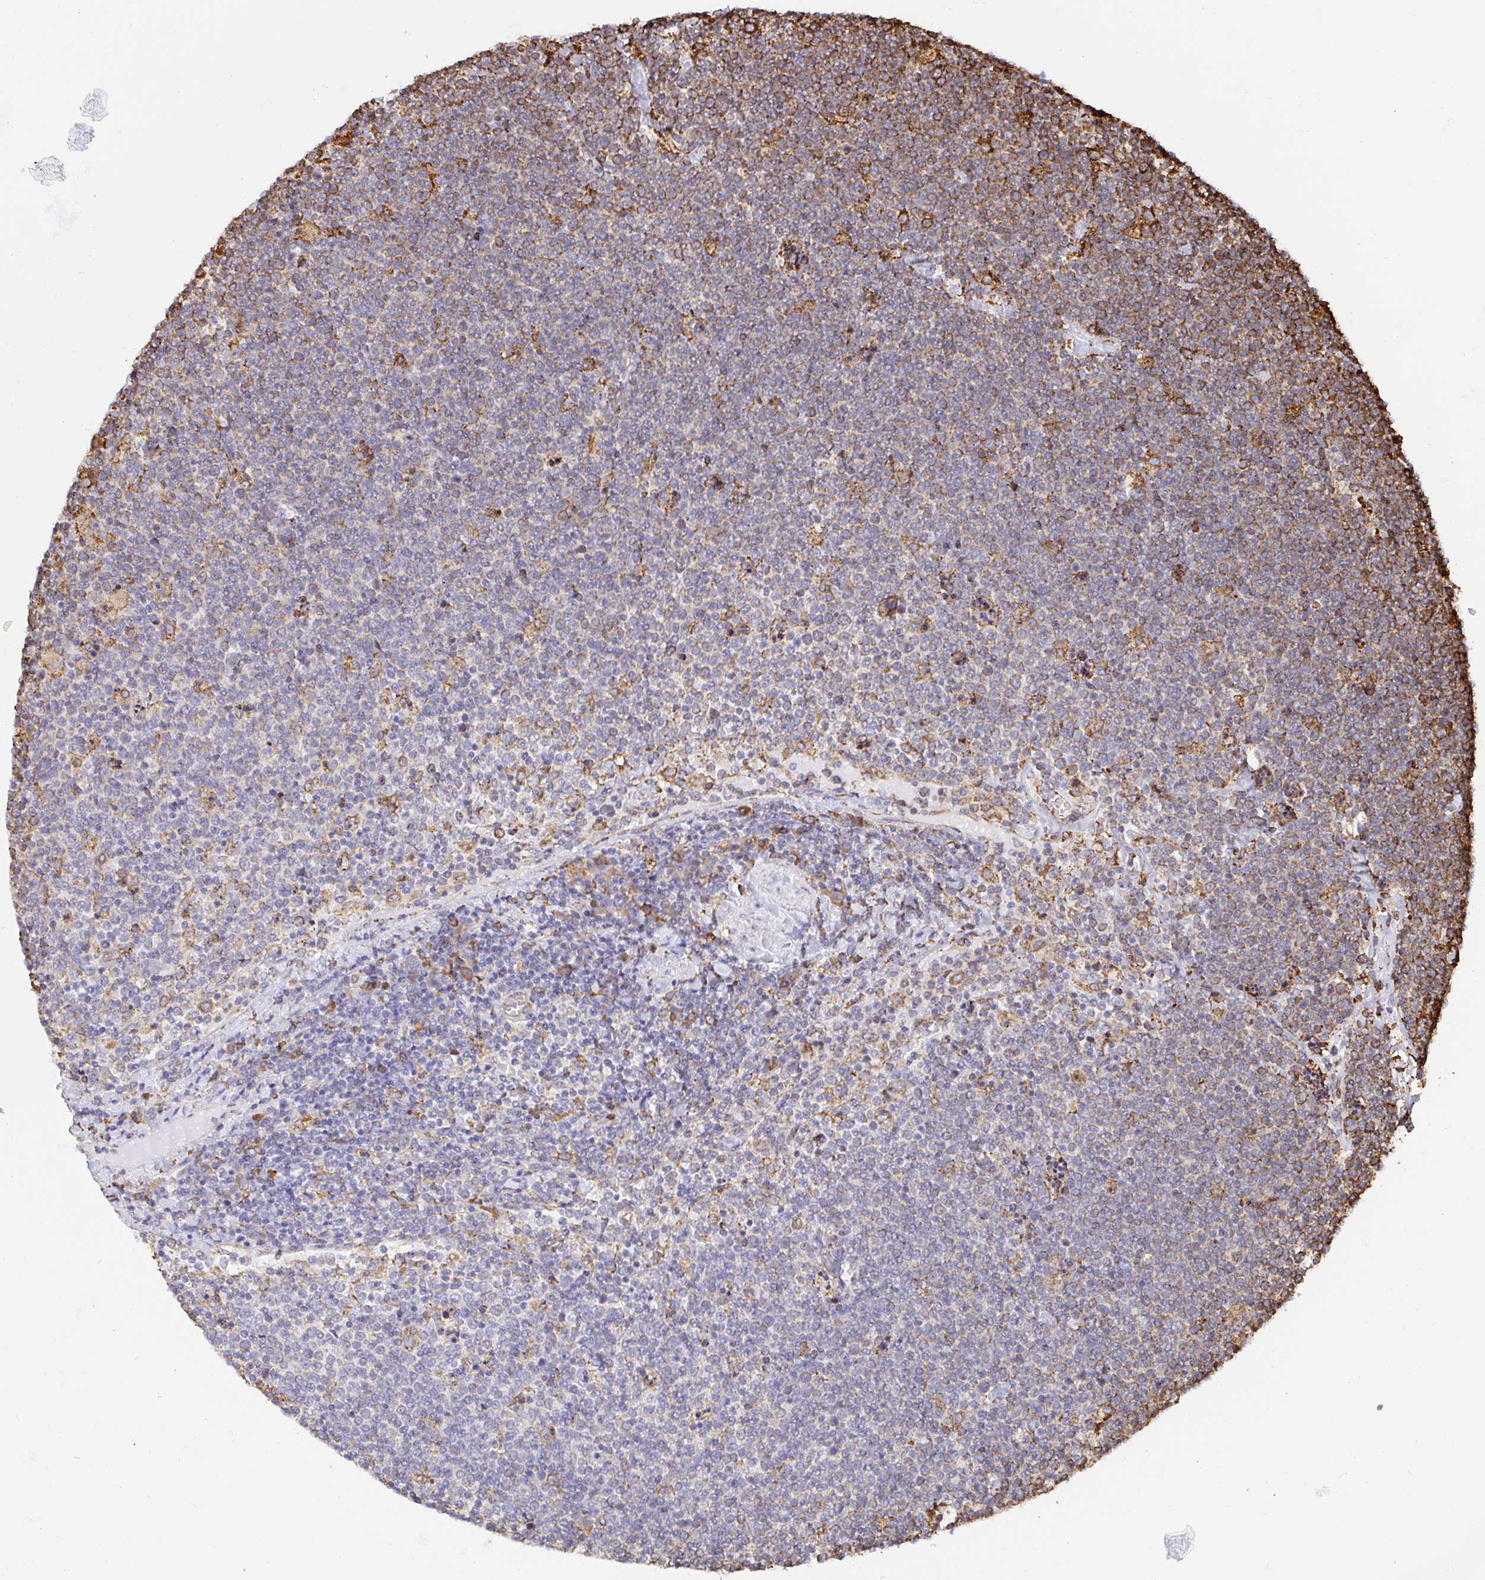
{"staining": {"intensity": "weak", "quantity": "<25%", "location": "cytoplasmic/membranous"}, "tissue": "lymphoma", "cell_type": "Tumor cells", "image_type": "cancer", "snomed": [{"axis": "morphology", "description": "Malignant lymphoma, non-Hodgkin's type, High grade"}, {"axis": "topography", "description": "Lymph node"}], "caption": "Tumor cells are negative for brown protein staining in lymphoma.", "gene": "CLGN", "patient": {"sex": "male", "age": 61}}